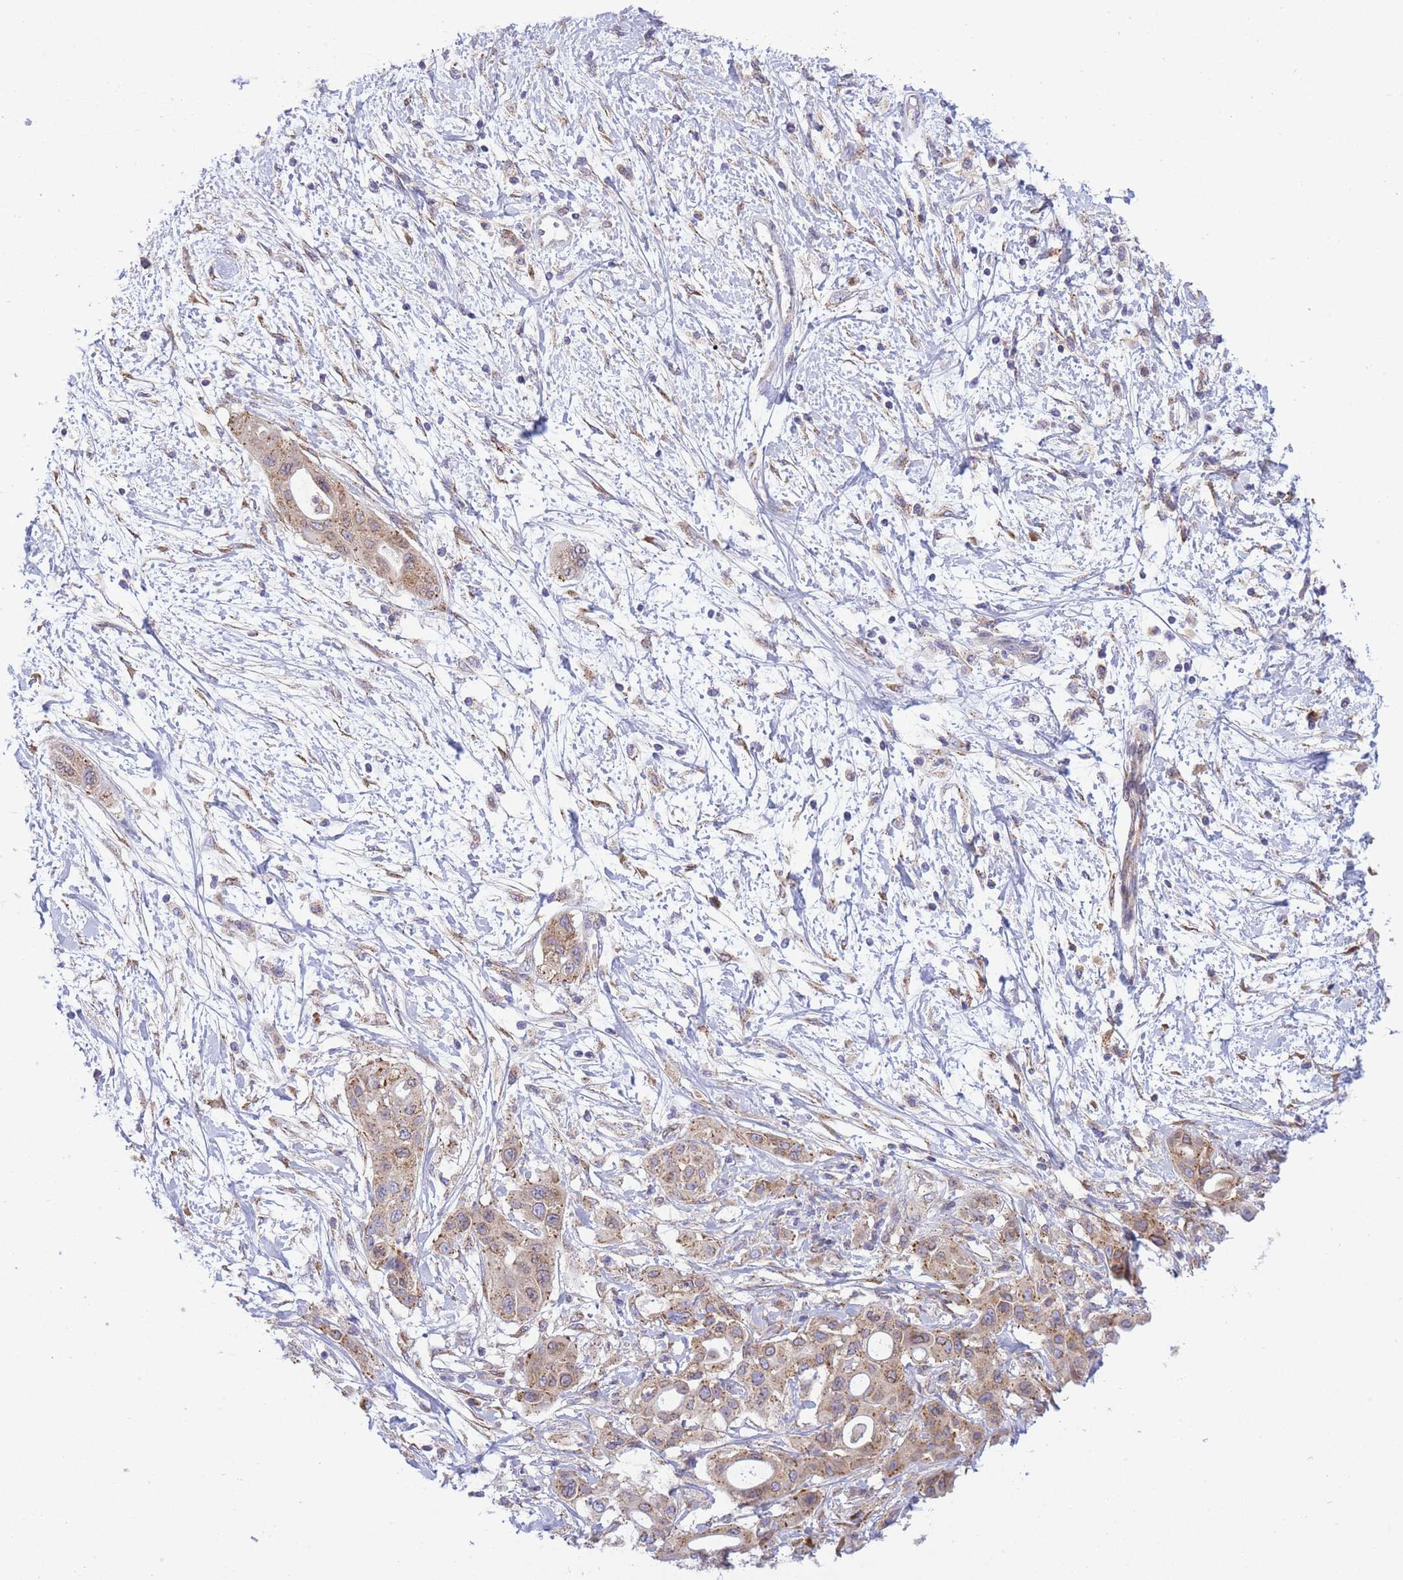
{"staining": {"intensity": "moderate", "quantity": ">75%", "location": "cytoplasmic/membranous"}, "tissue": "pancreatic cancer", "cell_type": "Tumor cells", "image_type": "cancer", "snomed": [{"axis": "morphology", "description": "Adenocarcinoma, NOS"}, {"axis": "topography", "description": "Pancreas"}], "caption": "A high-resolution histopathology image shows immunohistochemistry (IHC) staining of adenocarcinoma (pancreatic), which reveals moderate cytoplasmic/membranous staining in approximately >75% of tumor cells.", "gene": "COPG2", "patient": {"sex": "male", "age": 68}}